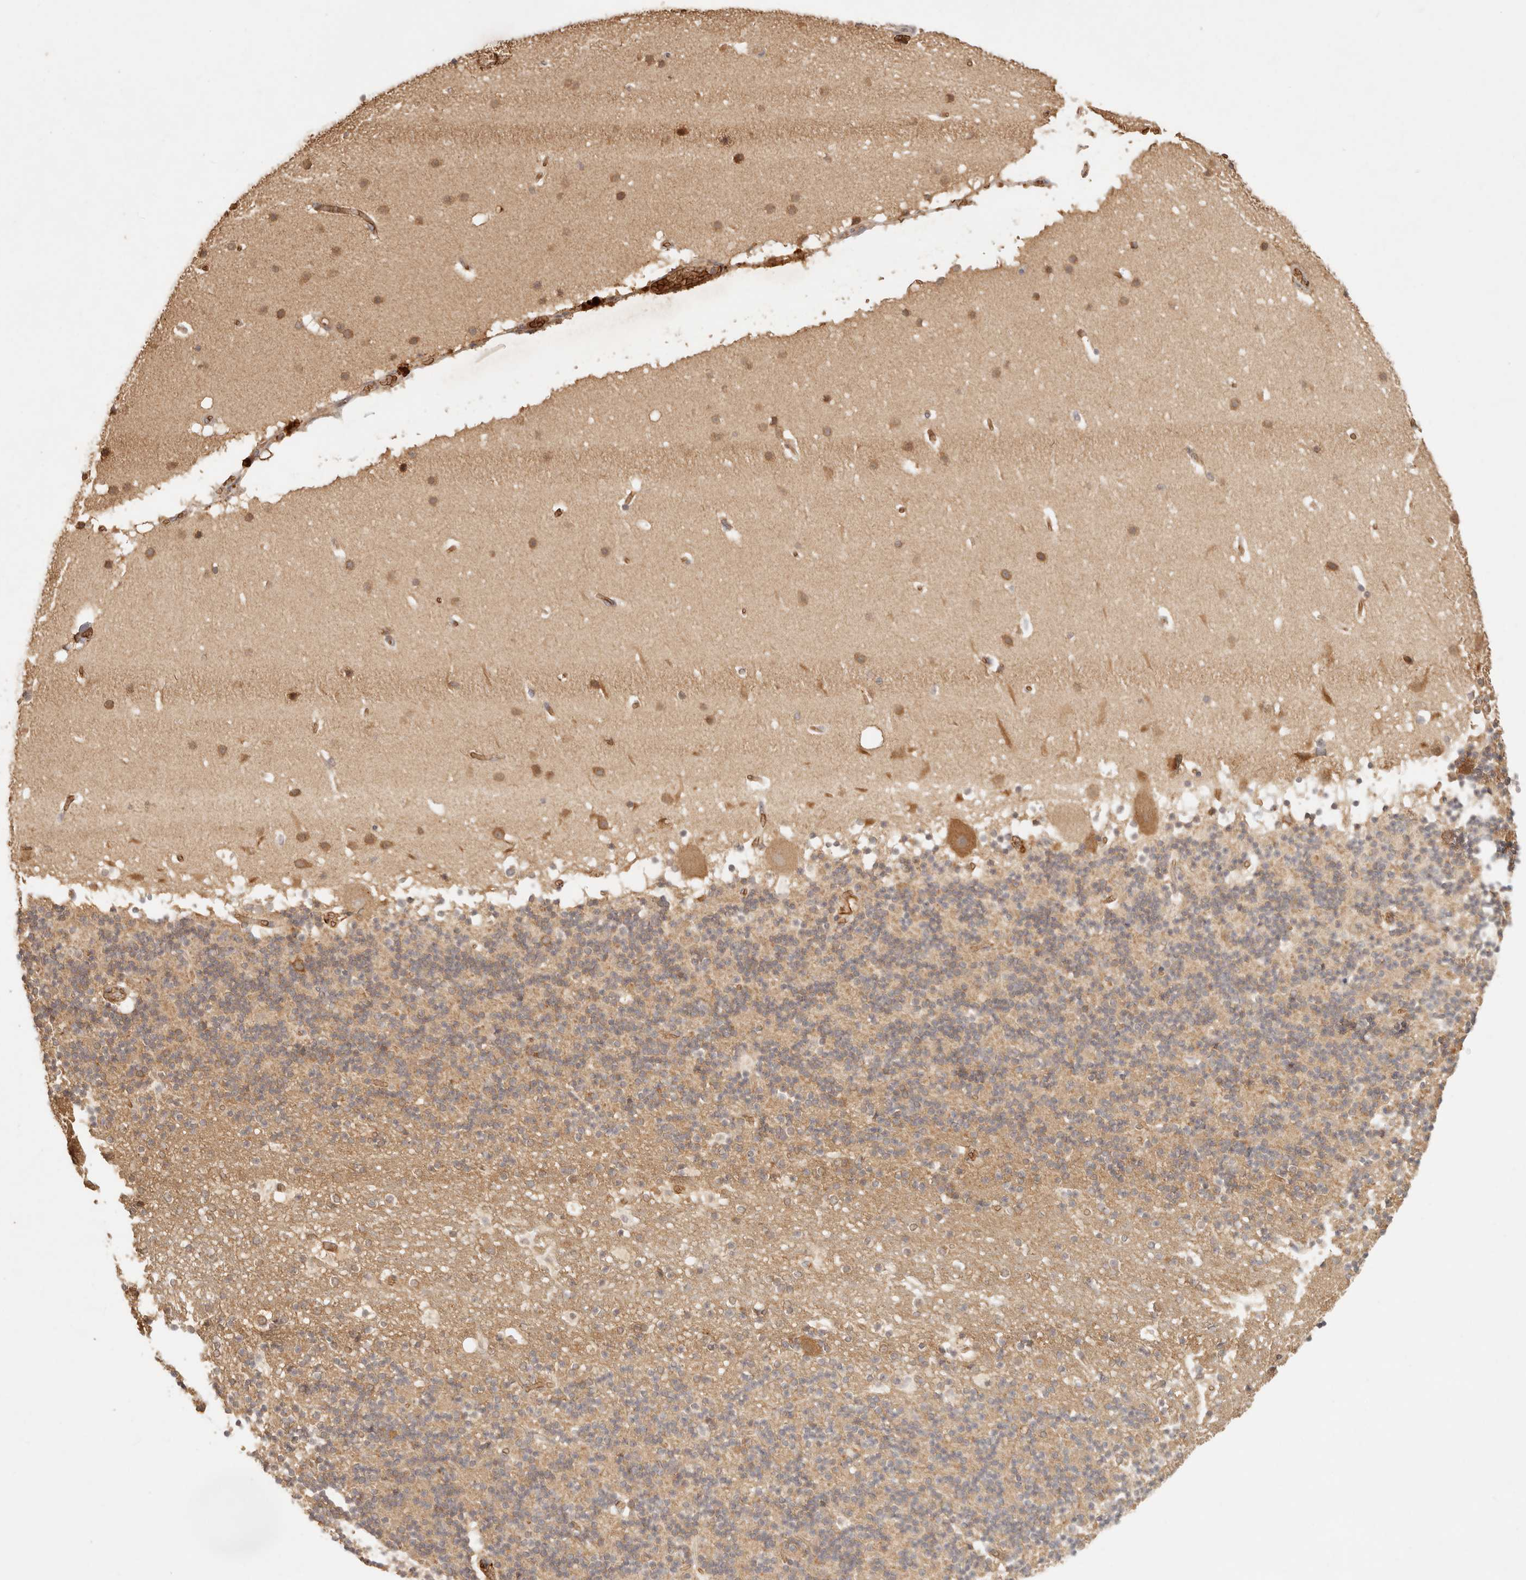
{"staining": {"intensity": "moderate", "quantity": "25%-75%", "location": "cytoplasmic/membranous"}, "tissue": "cerebellum", "cell_type": "Cells in granular layer", "image_type": "normal", "snomed": [{"axis": "morphology", "description": "Normal tissue, NOS"}, {"axis": "topography", "description": "Cerebellum"}], "caption": "Cerebellum stained with DAB (3,3'-diaminobenzidine) immunohistochemistry shows medium levels of moderate cytoplasmic/membranous staining in approximately 25%-75% of cells in granular layer.", "gene": "INTS11", "patient": {"sex": "male", "age": 57}}